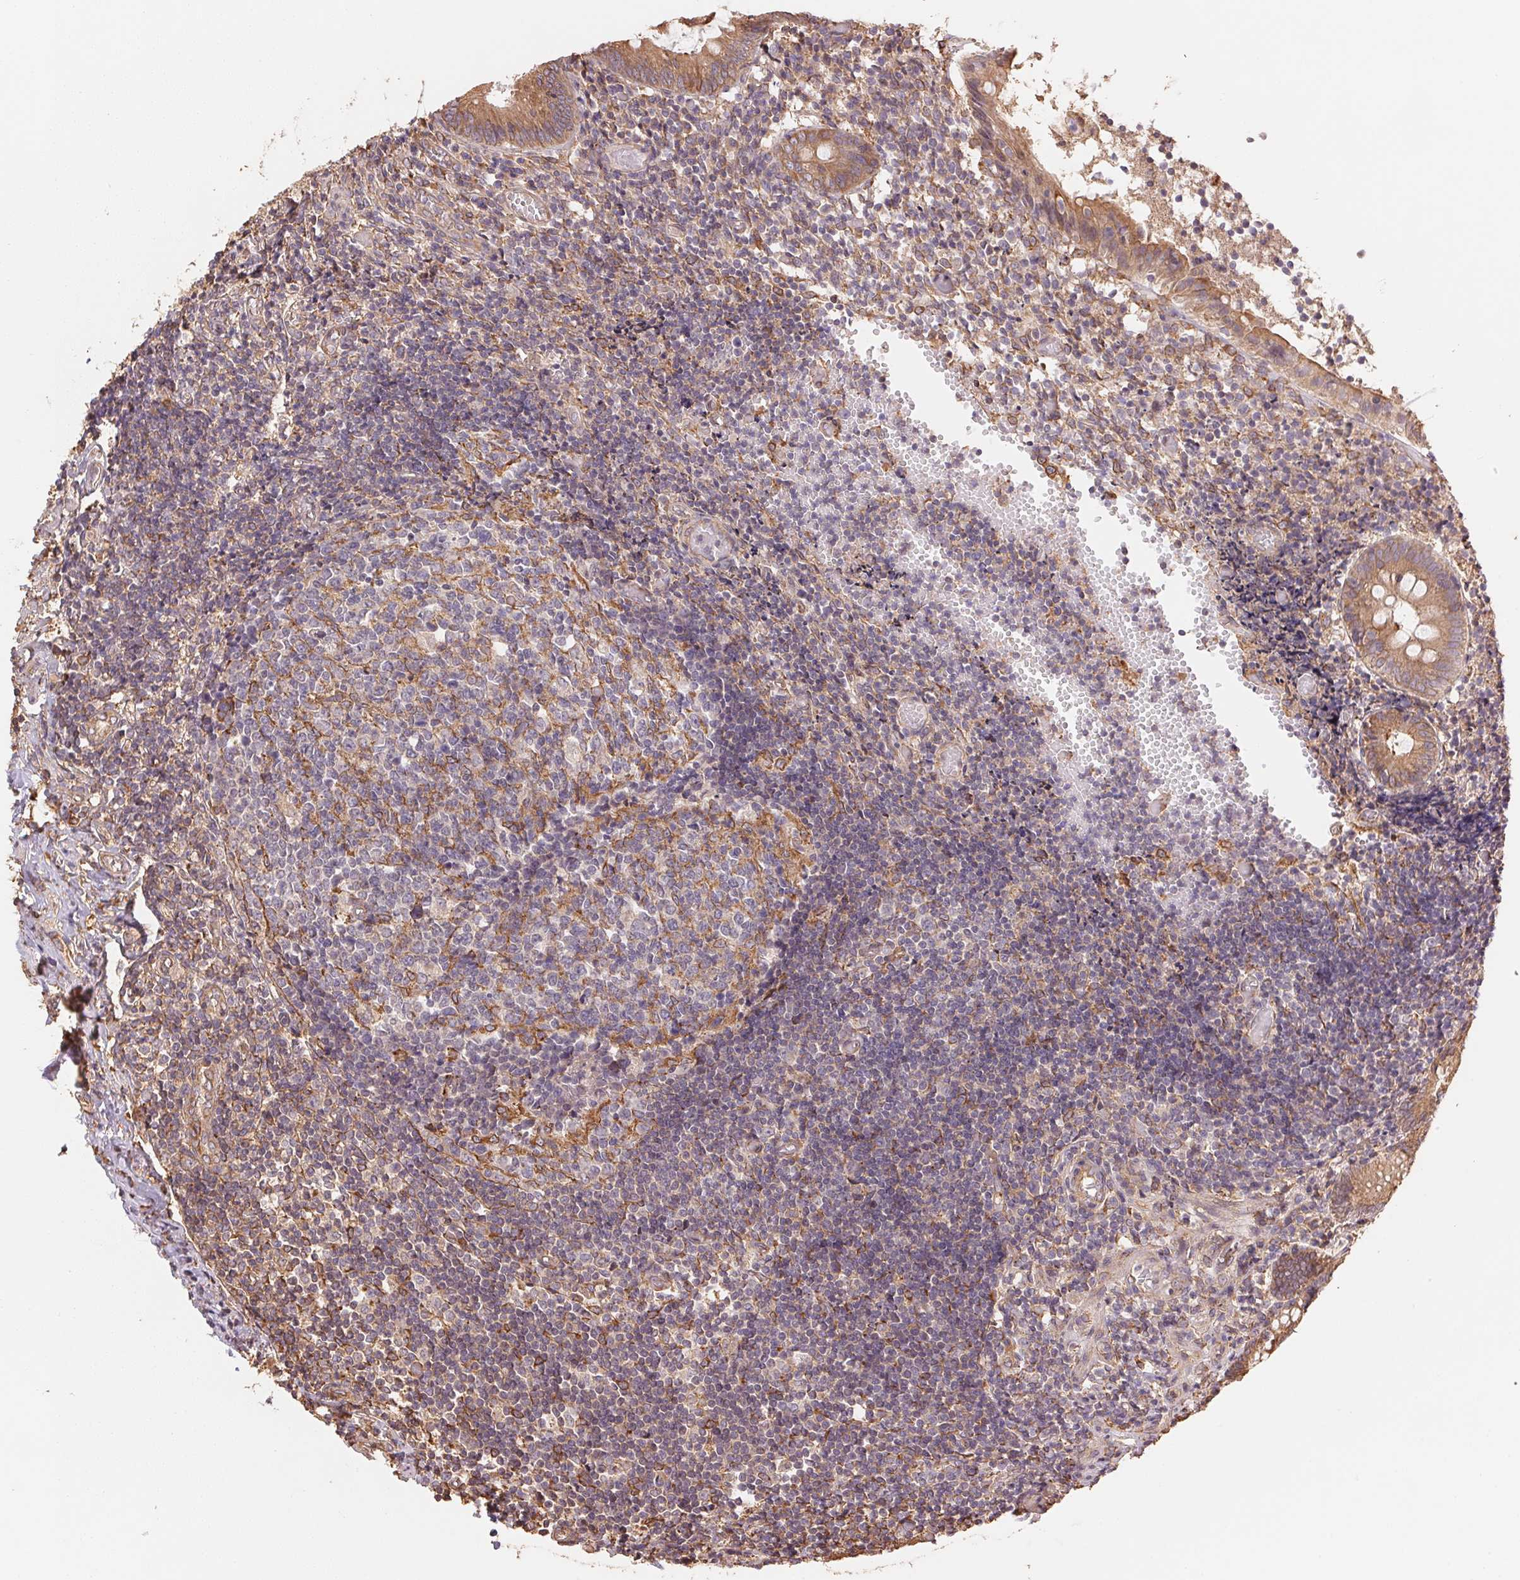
{"staining": {"intensity": "weak", "quantity": ">75%", "location": "cytoplasmic/membranous"}, "tissue": "appendix", "cell_type": "Glandular cells", "image_type": "normal", "snomed": [{"axis": "morphology", "description": "Normal tissue, NOS"}, {"axis": "topography", "description": "Appendix"}], "caption": "This is an image of IHC staining of benign appendix, which shows weak staining in the cytoplasmic/membranous of glandular cells.", "gene": "C6orf163", "patient": {"sex": "female", "age": 32}}